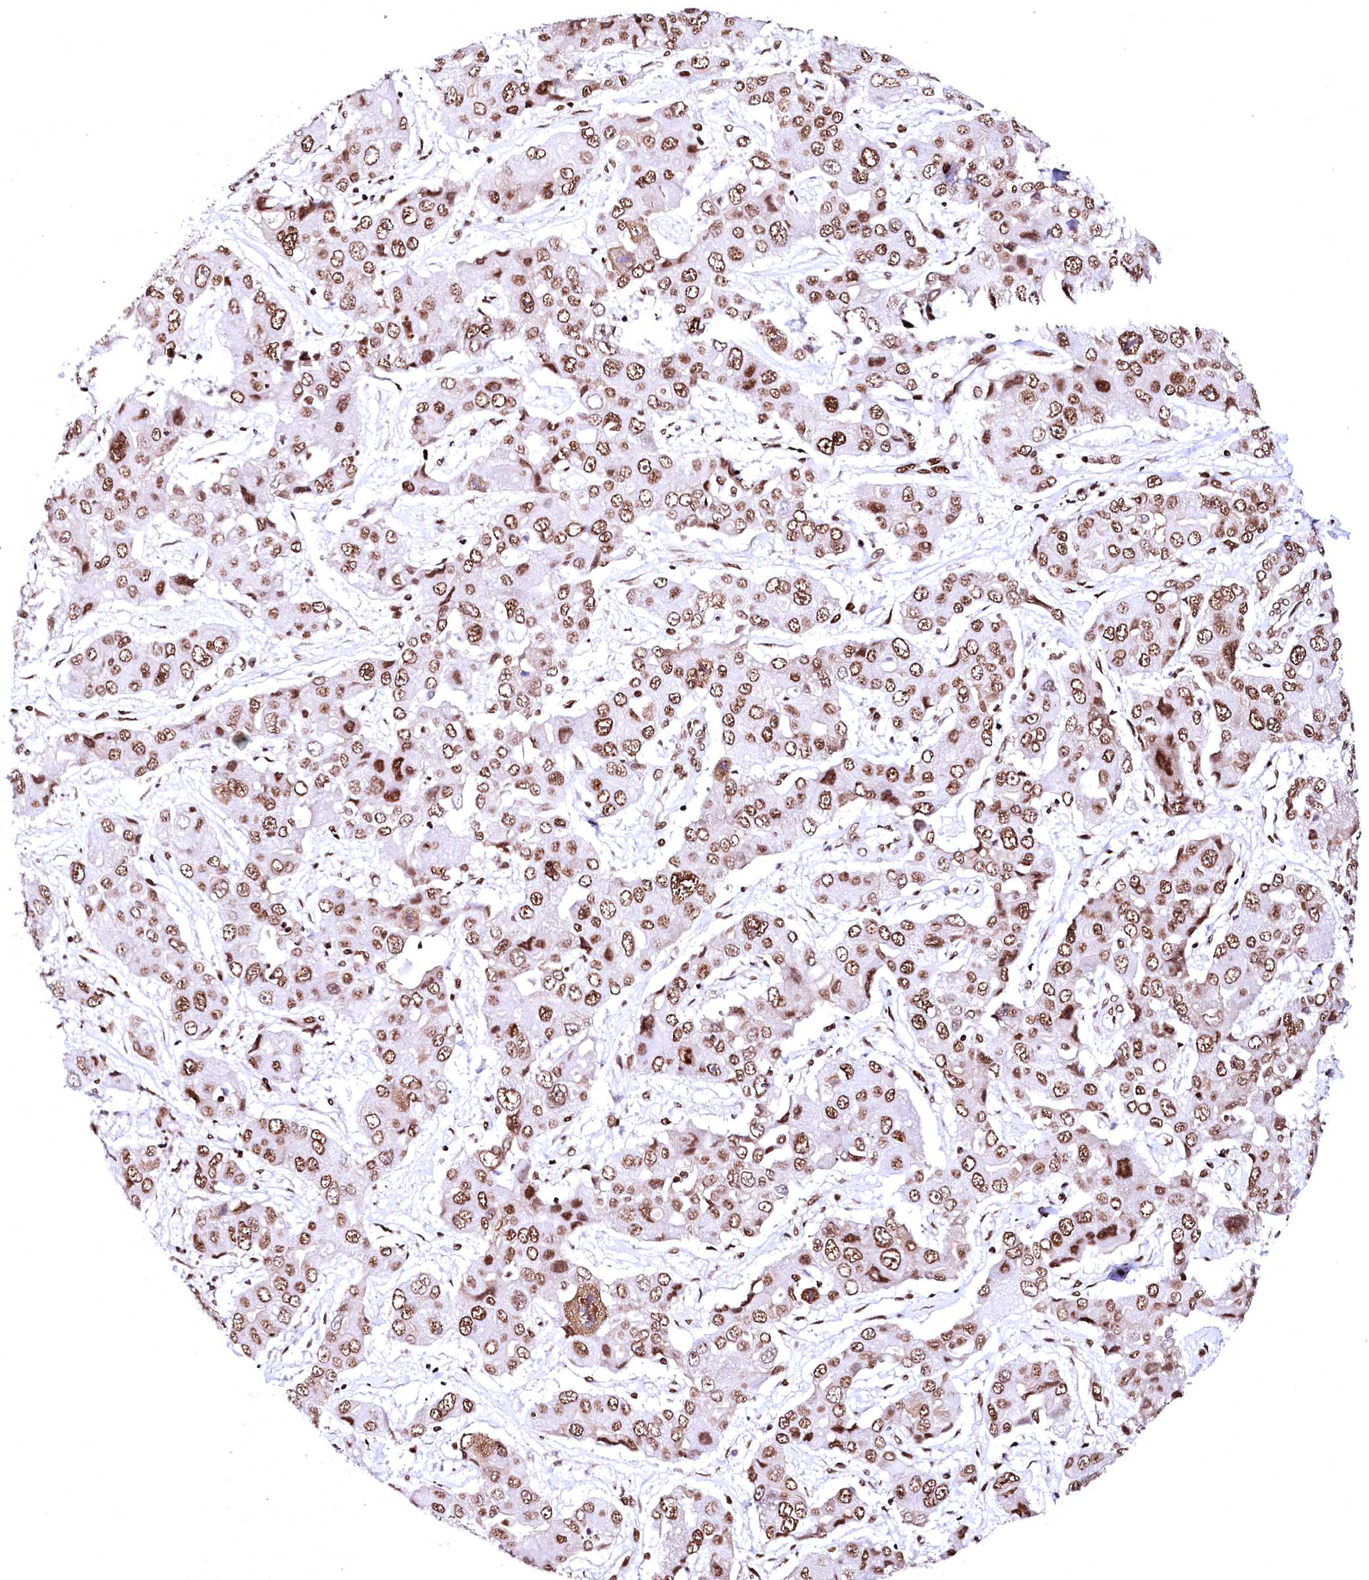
{"staining": {"intensity": "moderate", "quantity": ">75%", "location": "nuclear"}, "tissue": "liver cancer", "cell_type": "Tumor cells", "image_type": "cancer", "snomed": [{"axis": "morphology", "description": "Cholangiocarcinoma"}, {"axis": "topography", "description": "Liver"}], "caption": "A brown stain highlights moderate nuclear expression of a protein in human cholangiocarcinoma (liver) tumor cells.", "gene": "CPSF6", "patient": {"sex": "male", "age": 67}}